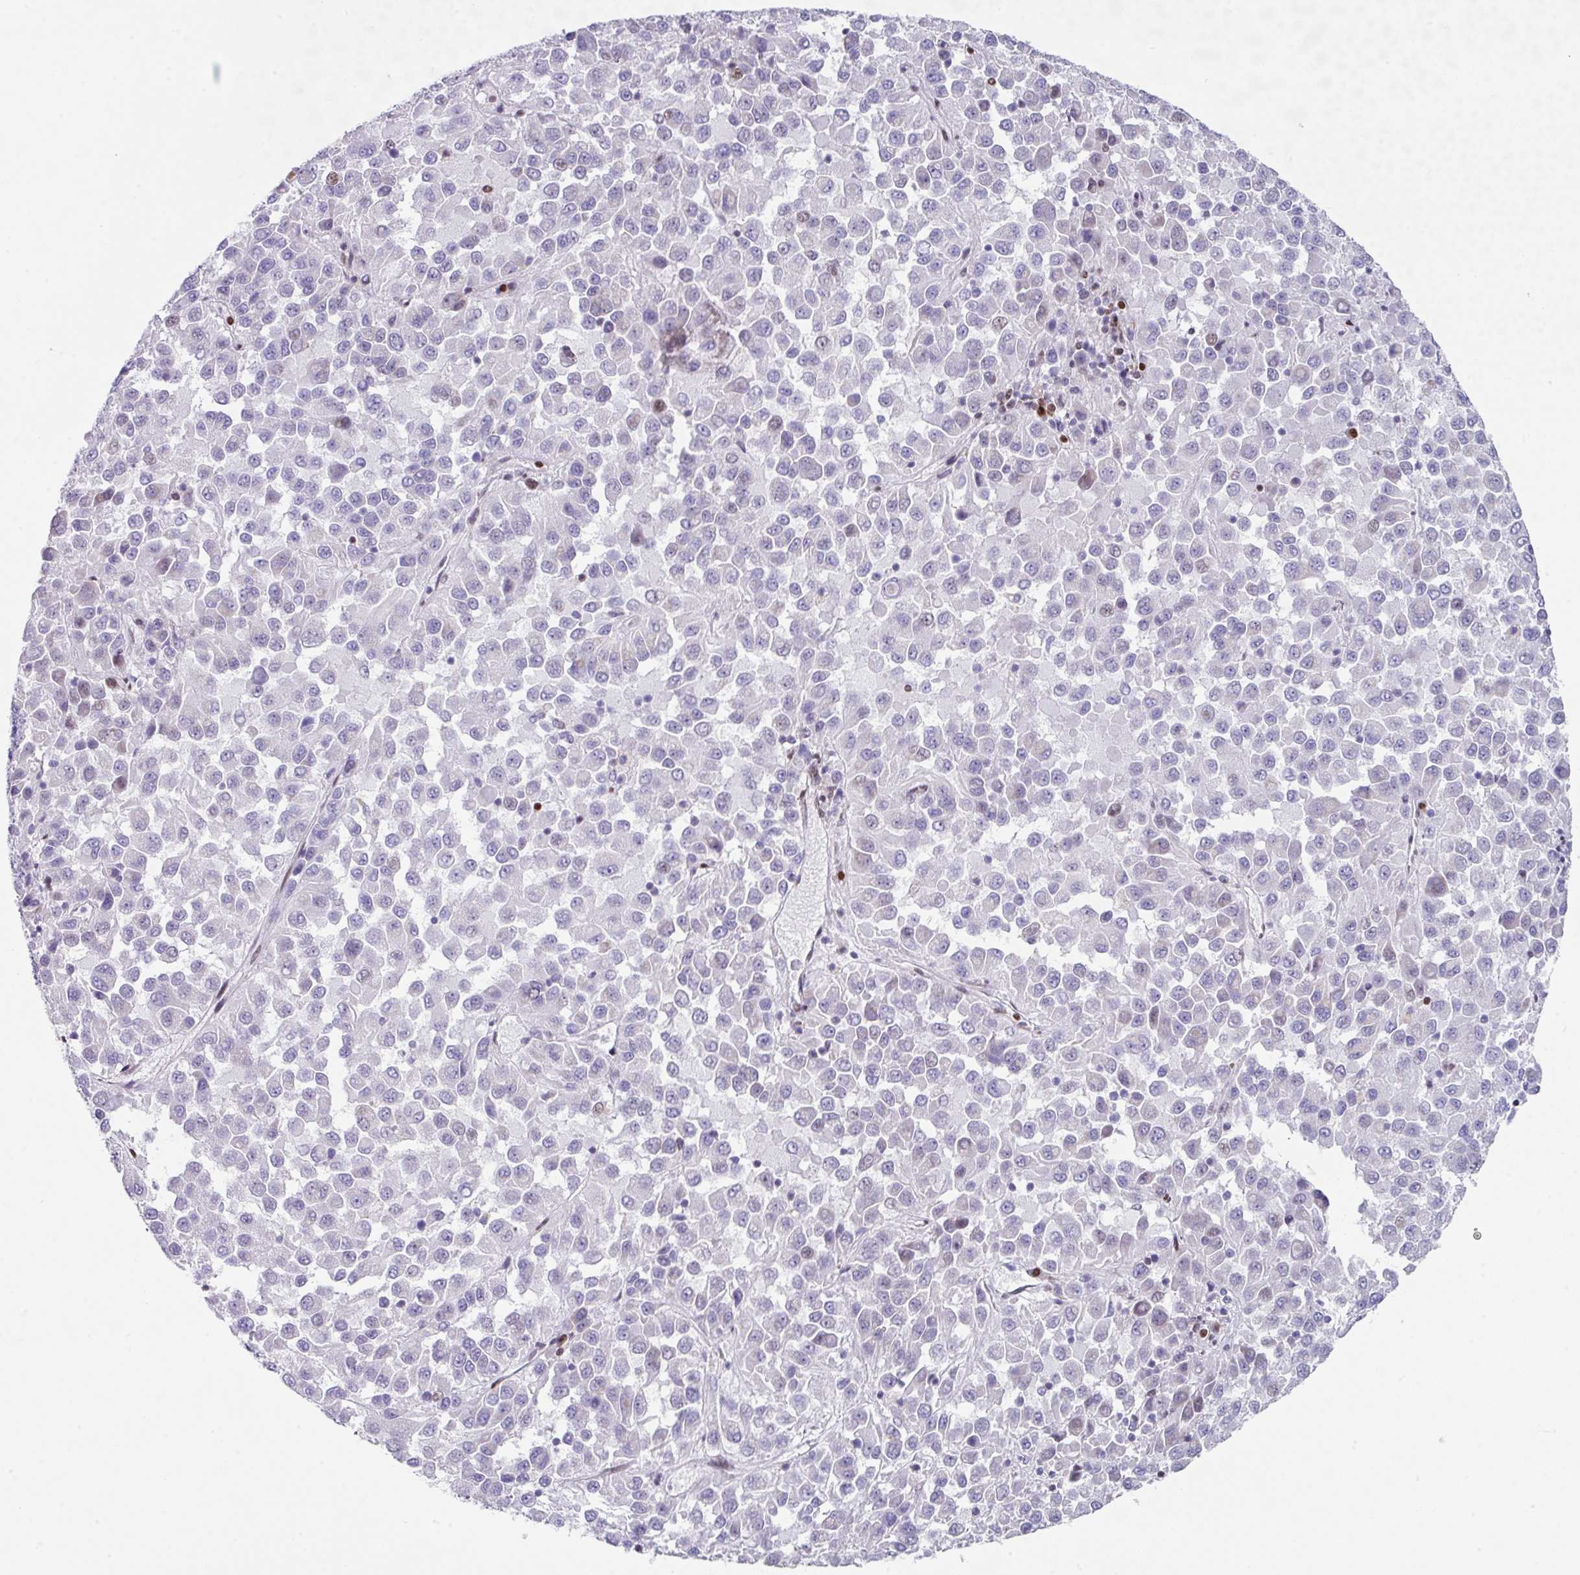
{"staining": {"intensity": "negative", "quantity": "none", "location": "none"}, "tissue": "melanoma", "cell_type": "Tumor cells", "image_type": "cancer", "snomed": [{"axis": "morphology", "description": "Malignant melanoma, Metastatic site"}, {"axis": "topography", "description": "Lung"}], "caption": "This is an IHC histopathology image of melanoma. There is no positivity in tumor cells.", "gene": "TCF3", "patient": {"sex": "male", "age": 64}}